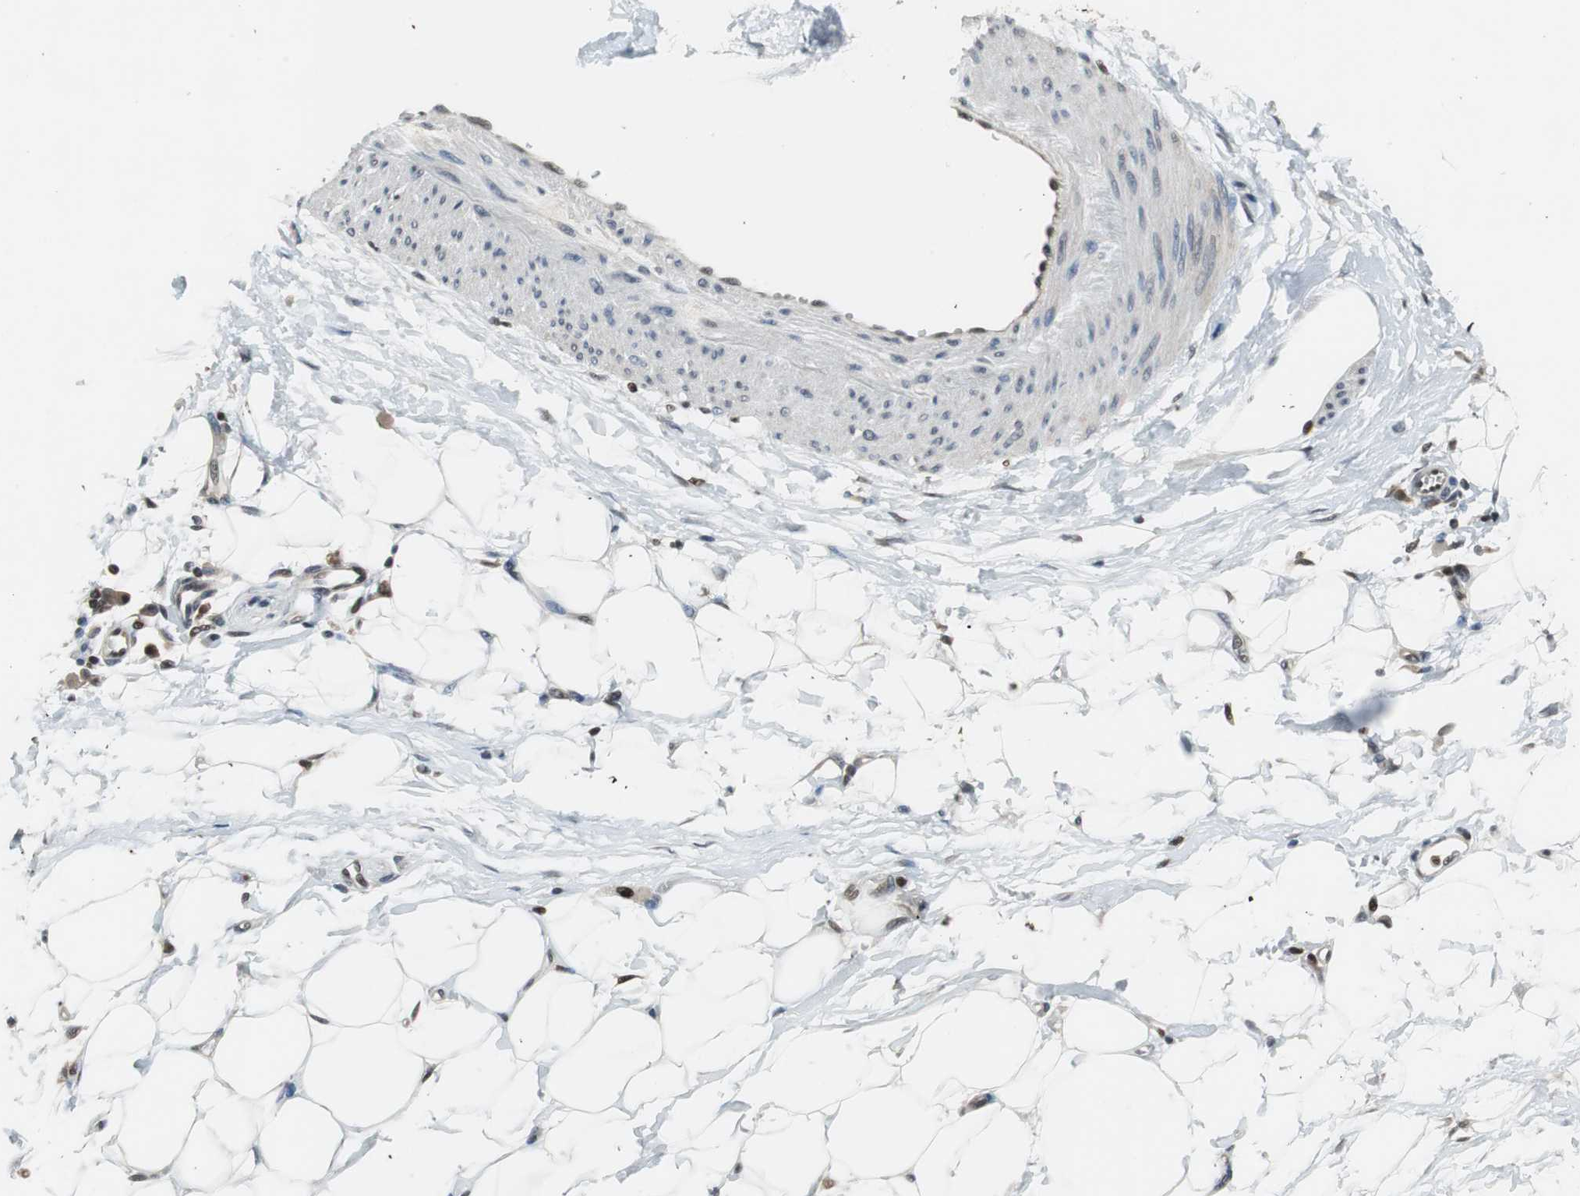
{"staining": {"intensity": "negative", "quantity": "none", "location": "none"}, "tissue": "adipose tissue", "cell_type": "Adipocytes", "image_type": "normal", "snomed": [{"axis": "morphology", "description": "Normal tissue, NOS"}, {"axis": "morphology", "description": "Urothelial carcinoma, High grade"}, {"axis": "topography", "description": "Vascular tissue"}, {"axis": "topography", "description": "Urinary bladder"}], "caption": "High magnification brightfield microscopy of benign adipose tissue stained with DAB (3,3'-diaminobenzidine) (brown) and counterstained with hematoxylin (blue): adipocytes show no significant expression.", "gene": "MAFB", "patient": {"sex": "female", "age": 56}}